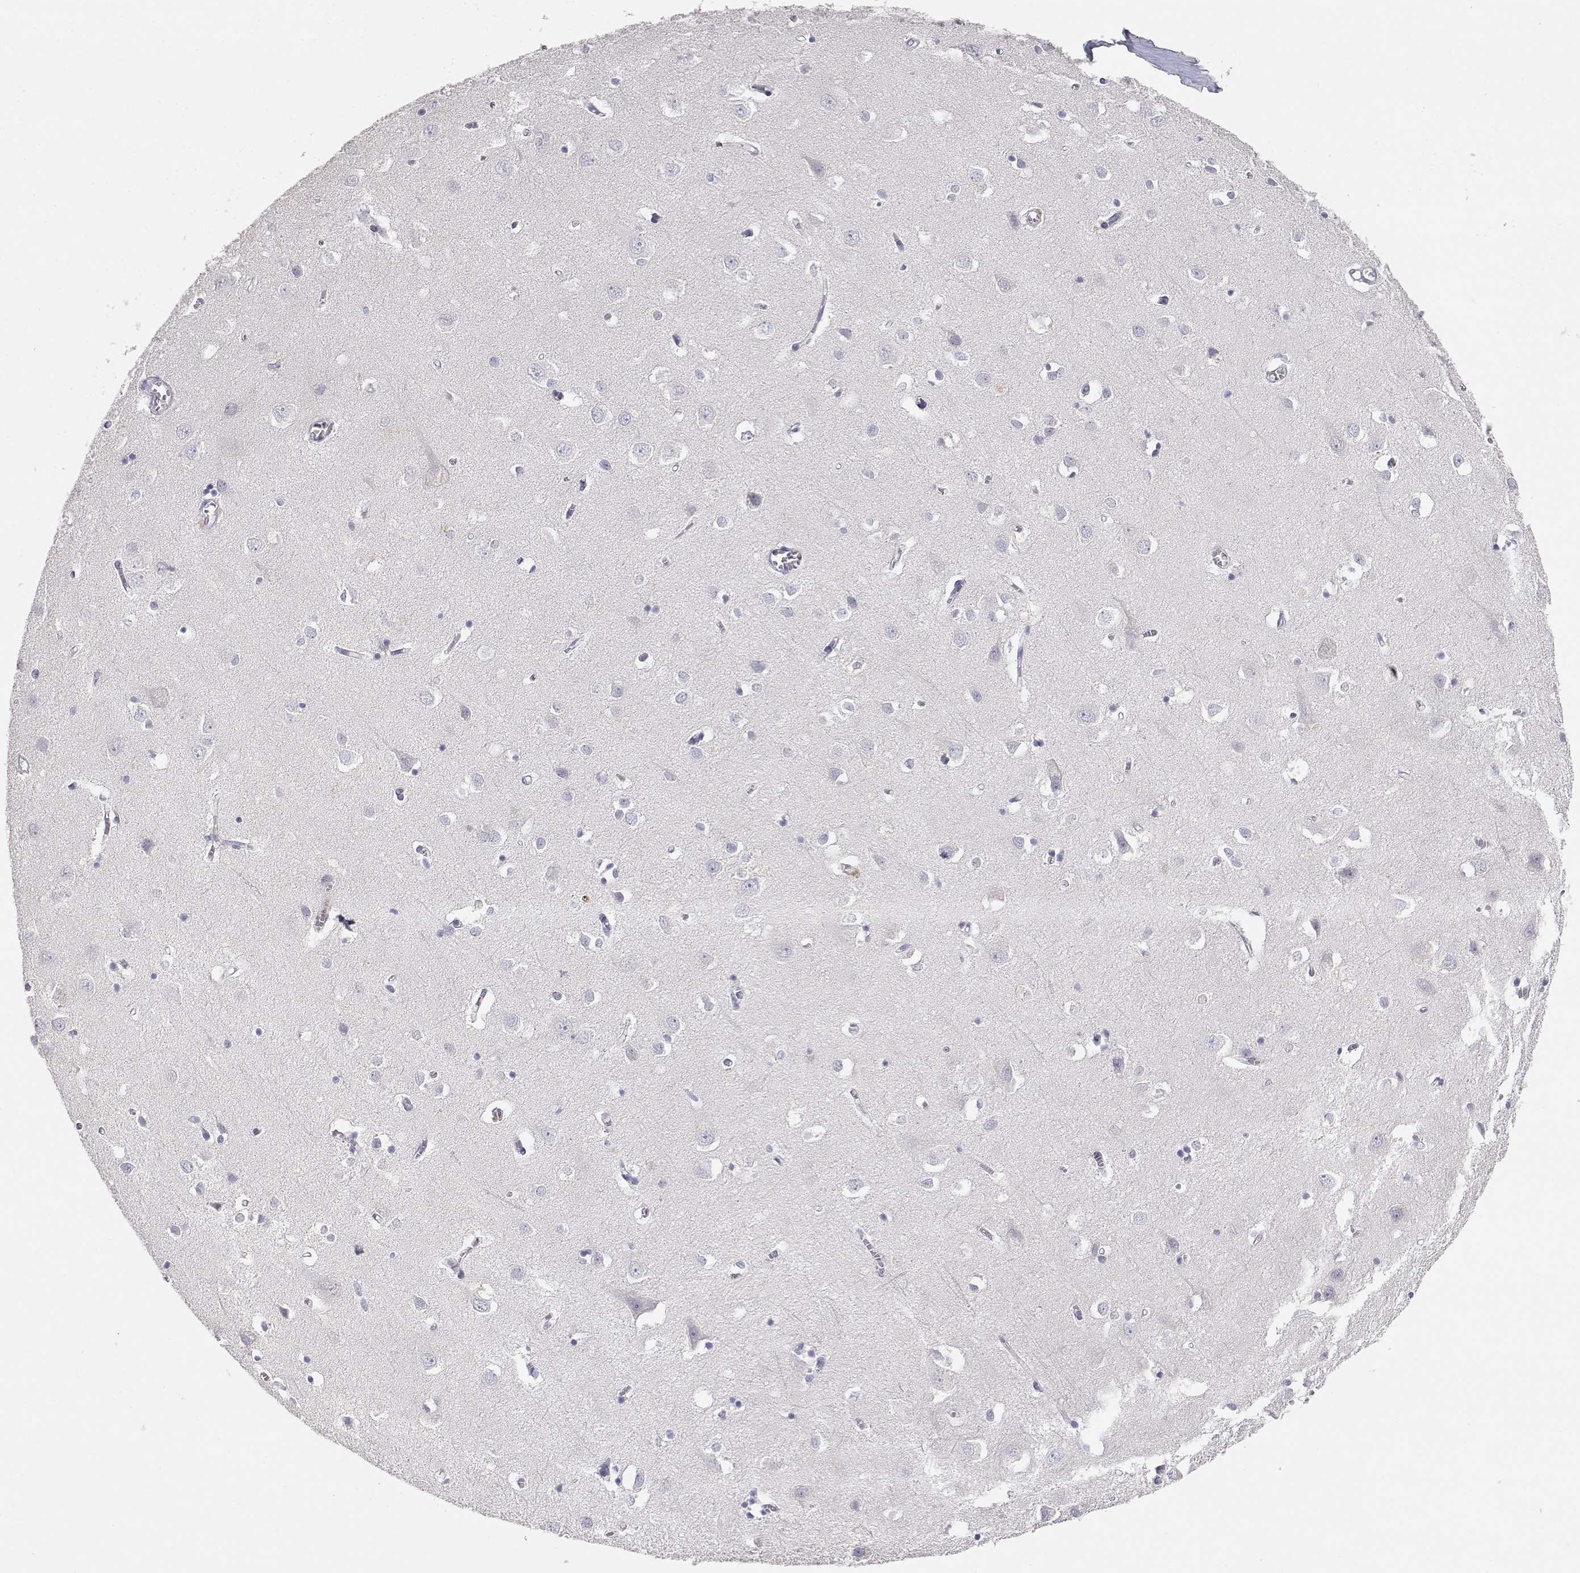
{"staining": {"intensity": "negative", "quantity": "none", "location": "none"}, "tissue": "cerebral cortex", "cell_type": "Endothelial cells", "image_type": "normal", "snomed": [{"axis": "morphology", "description": "Normal tissue, NOS"}, {"axis": "topography", "description": "Cerebral cortex"}], "caption": "Immunohistochemistry (IHC) photomicrograph of normal cerebral cortex stained for a protein (brown), which reveals no staining in endothelial cells. (DAB immunohistochemistry (IHC) visualized using brightfield microscopy, high magnification).", "gene": "CDHR1", "patient": {"sex": "male", "age": 70}}